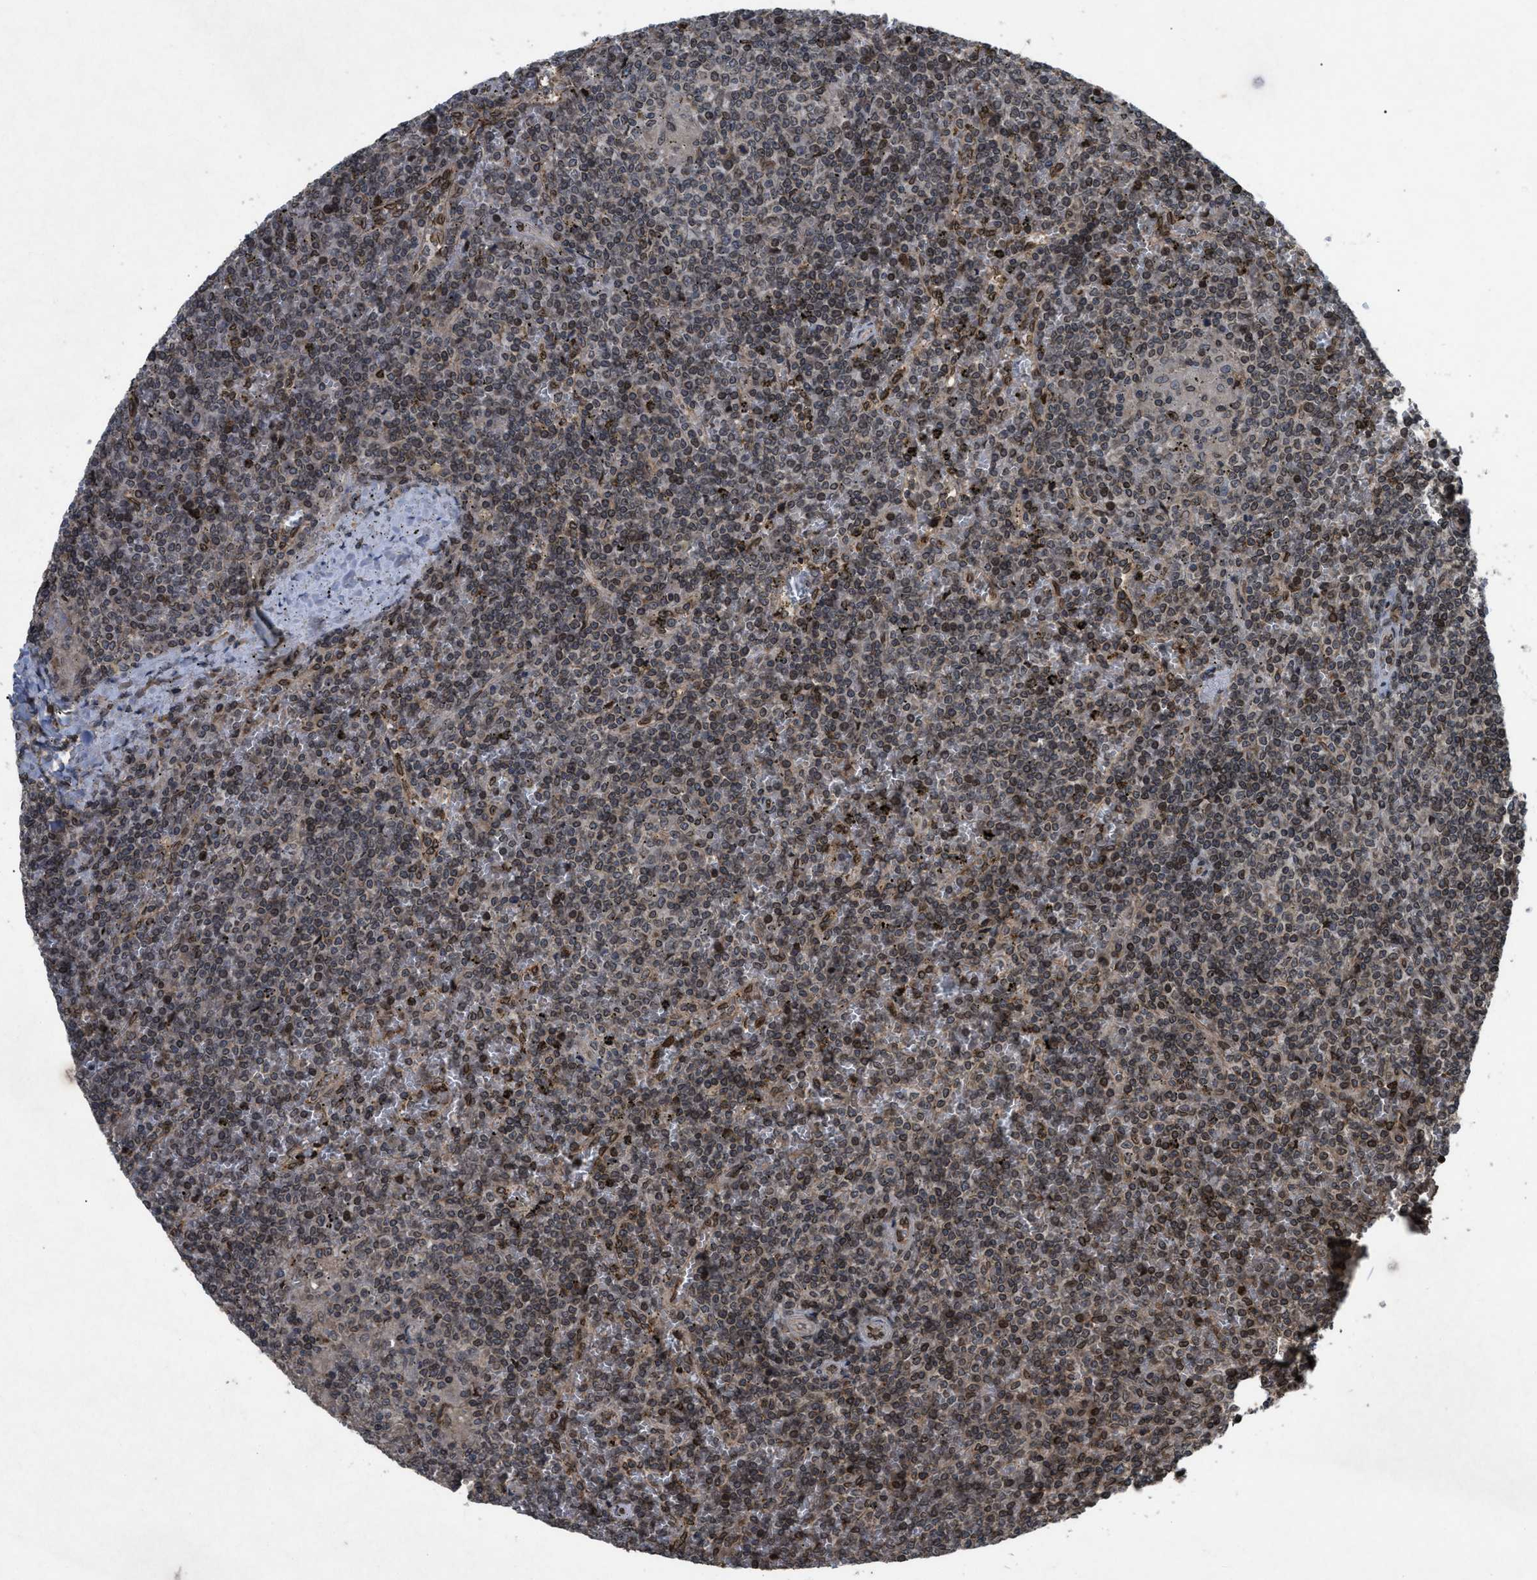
{"staining": {"intensity": "moderate", "quantity": "25%-75%", "location": "cytoplasmic/membranous,nuclear"}, "tissue": "lymphoma", "cell_type": "Tumor cells", "image_type": "cancer", "snomed": [{"axis": "morphology", "description": "Malignant lymphoma, non-Hodgkin's type, Low grade"}, {"axis": "topography", "description": "Spleen"}], "caption": "Low-grade malignant lymphoma, non-Hodgkin's type was stained to show a protein in brown. There is medium levels of moderate cytoplasmic/membranous and nuclear expression in approximately 25%-75% of tumor cells. (IHC, brightfield microscopy, high magnification).", "gene": "CRY1", "patient": {"sex": "female", "age": 19}}